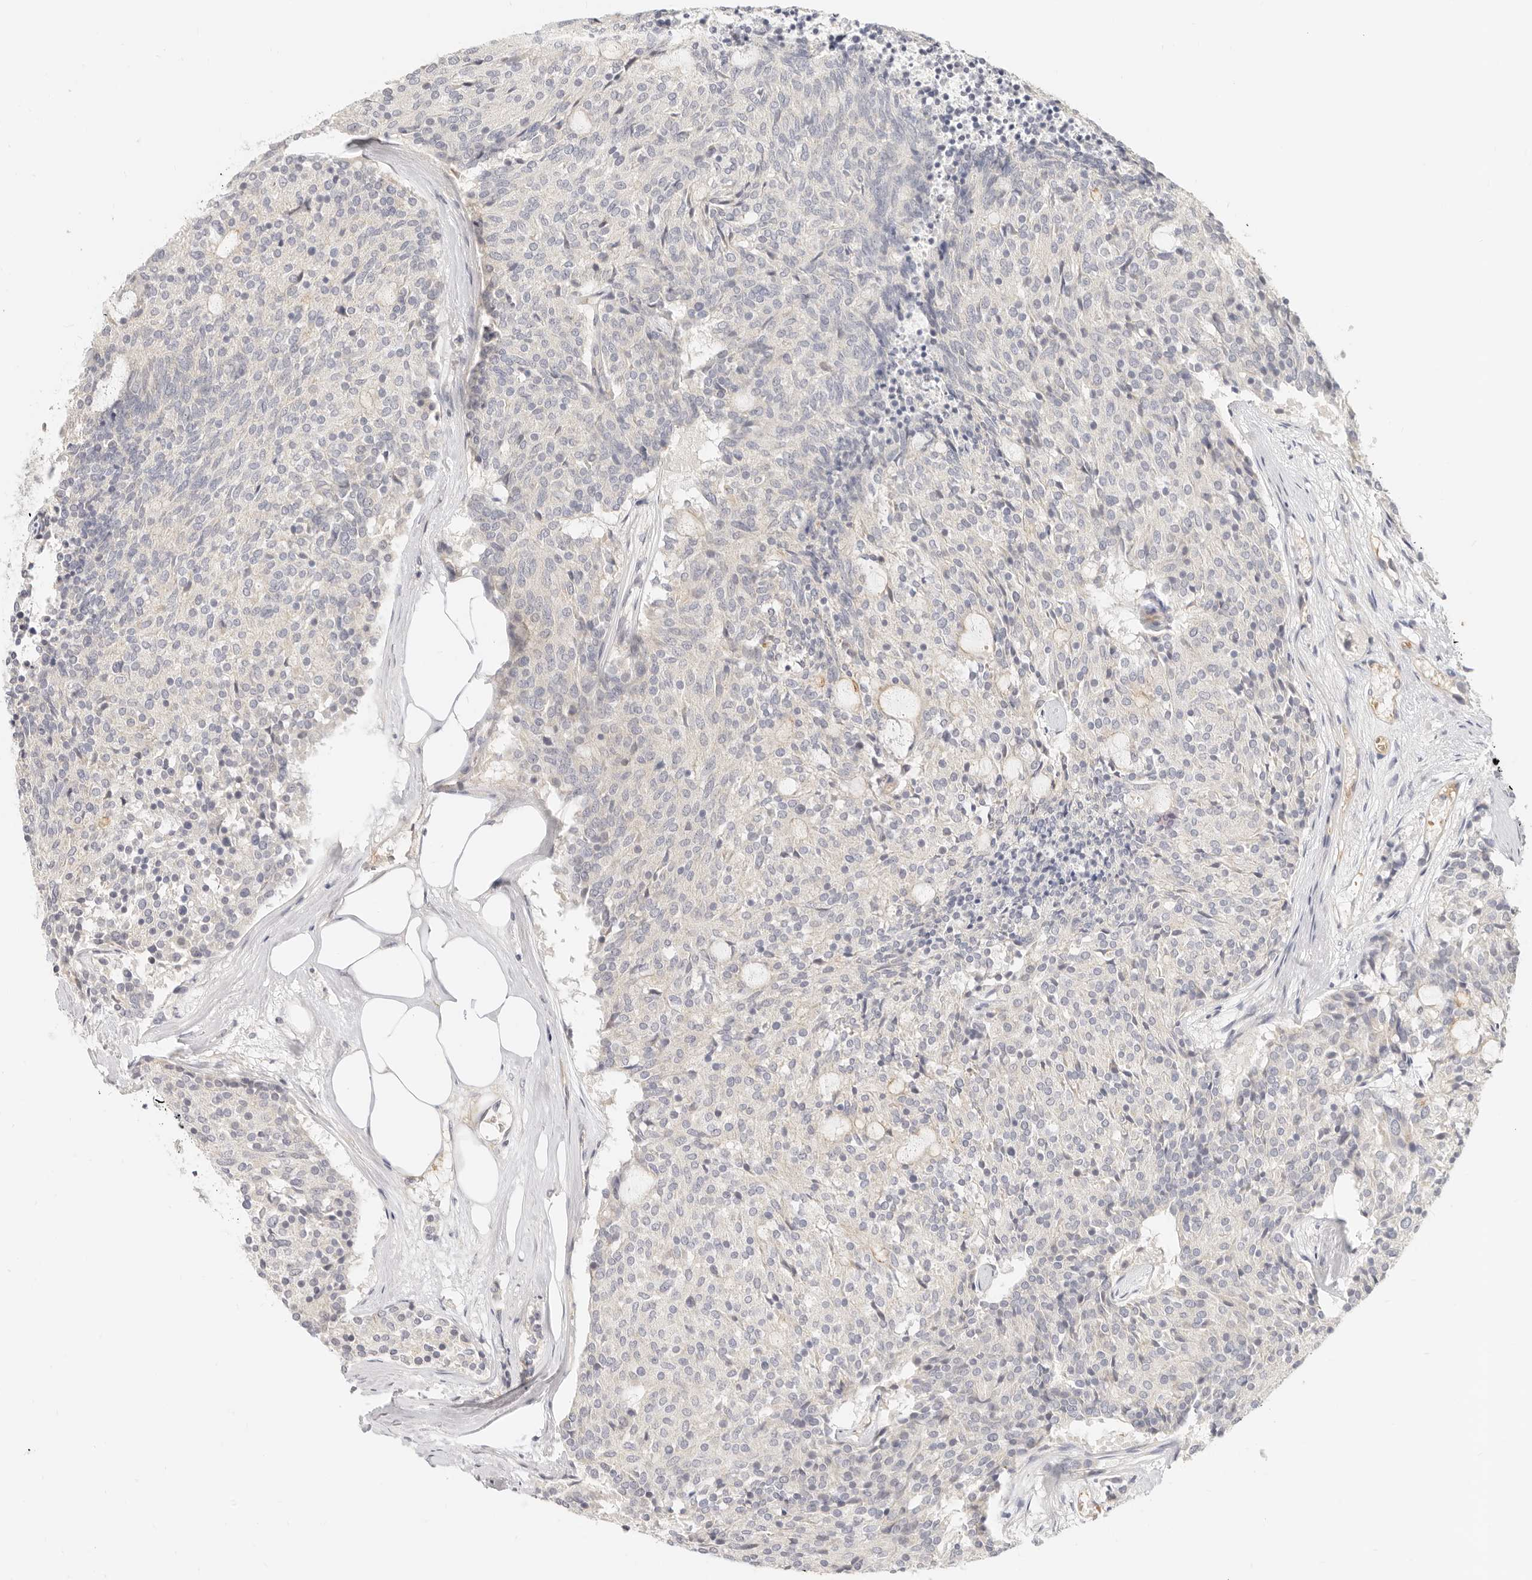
{"staining": {"intensity": "negative", "quantity": "none", "location": "none"}, "tissue": "carcinoid", "cell_type": "Tumor cells", "image_type": "cancer", "snomed": [{"axis": "morphology", "description": "Carcinoid, malignant, NOS"}, {"axis": "topography", "description": "Pancreas"}], "caption": "Tumor cells show no significant protein positivity in malignant carcinoid. (Brightfield microscopy of DAB (3,3'-diaminobenzidine) immunohistochemistry at high magnification).", "gene": "LTB4R2", "patient": {"sex": "female", "age": 54}}